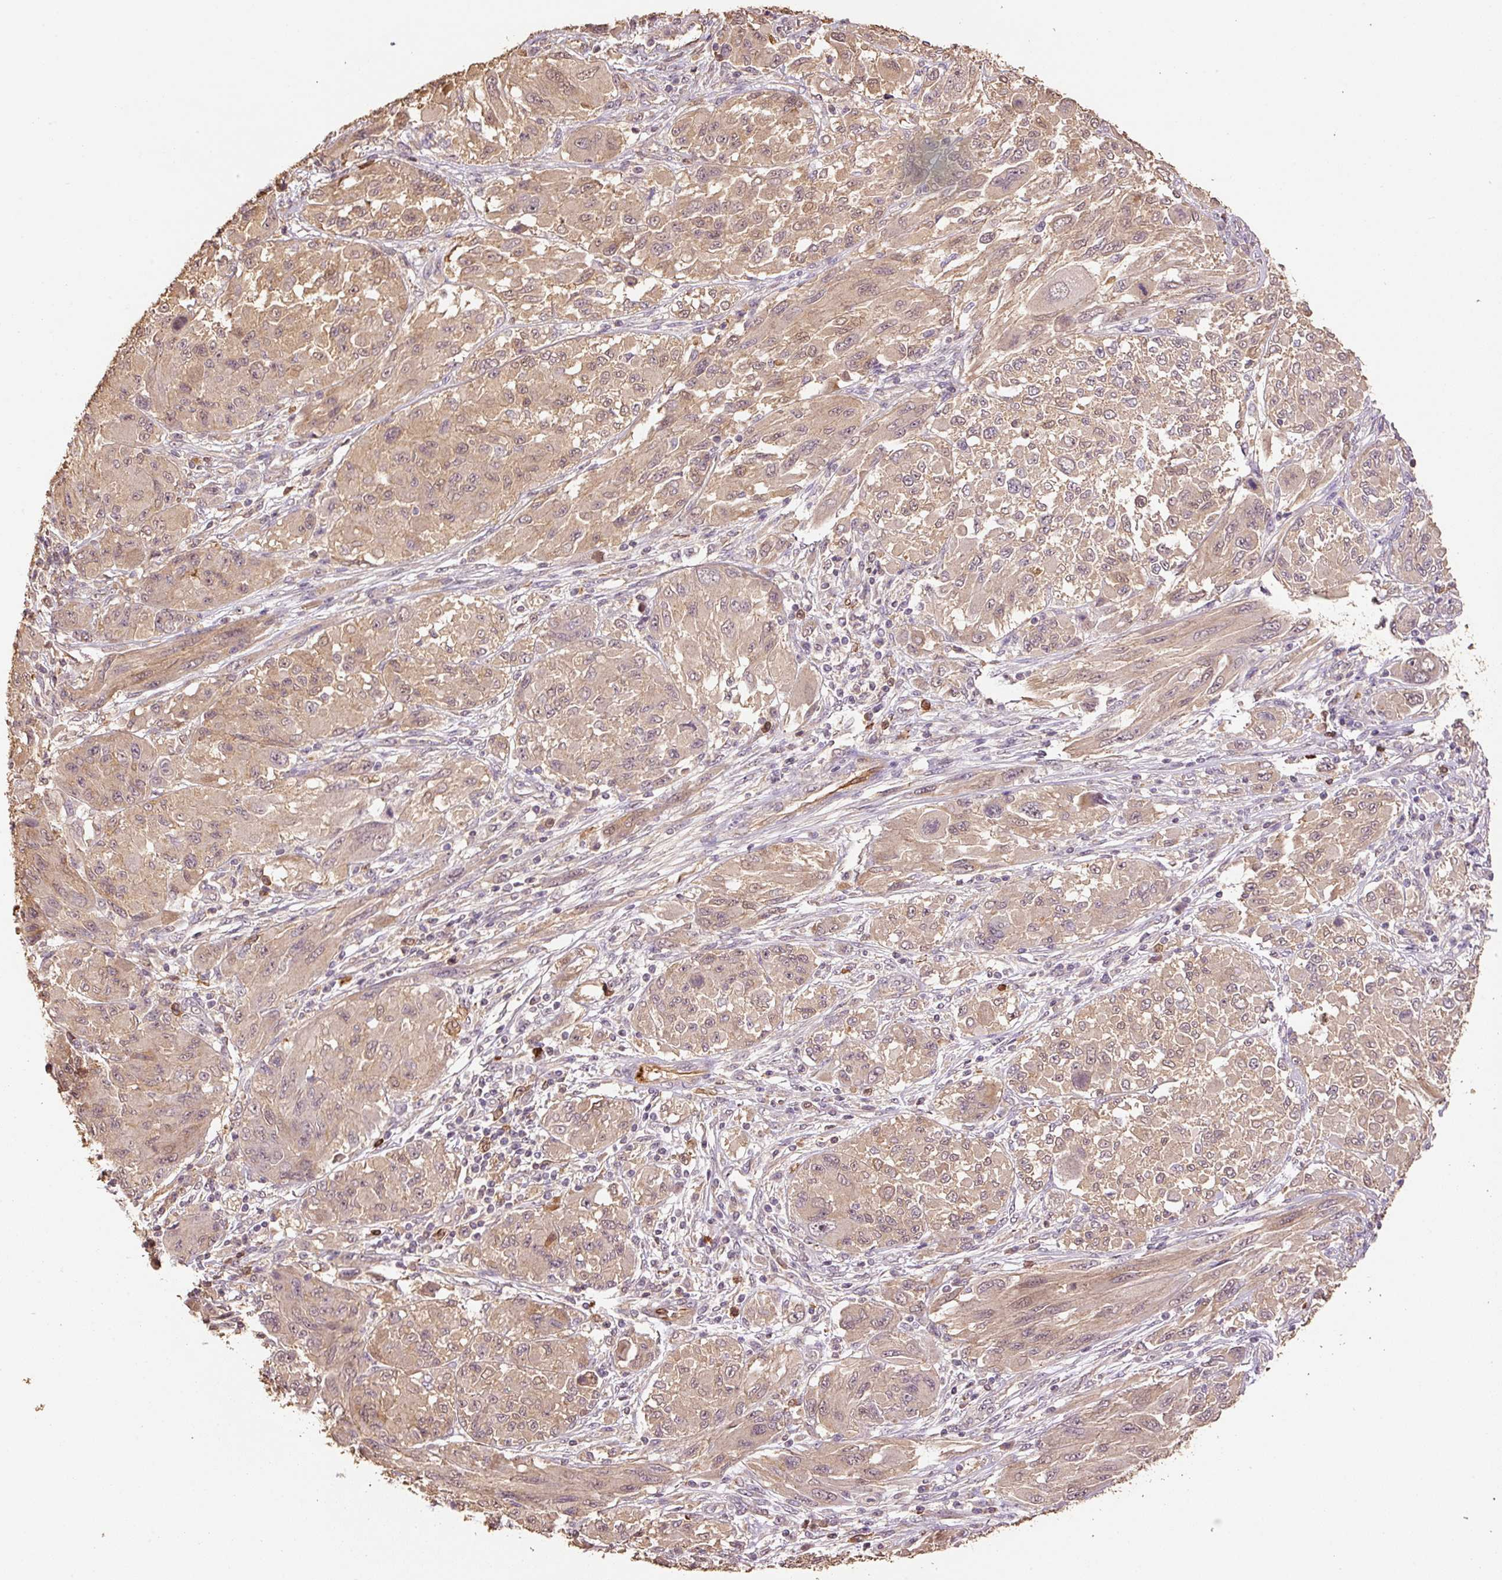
{"staining": {"intensity": "weak", "quantity": ">75%", "location": "cytoplasmic/membranous,nuclear"}, "tissue": "melanoma", "cell_type": "Tumor cells", "image_type": "cancer", "snomed": [{"axis": "morphology", "description": "Malignant melanoma, NOS"}, {"axis": "topography", "description": "Skin"}], "caption": "A high-resolution photomicrograph shows immunohistochemistry staining of melanoma, which exhibits weak cytoplasmic/membranous and nuclear positivity in about >75% of tumor cells. (IHC, brightfield microscopy, high magnification).", "gene": "HERC2", "patient": {"sex": "female", "age": 91}}